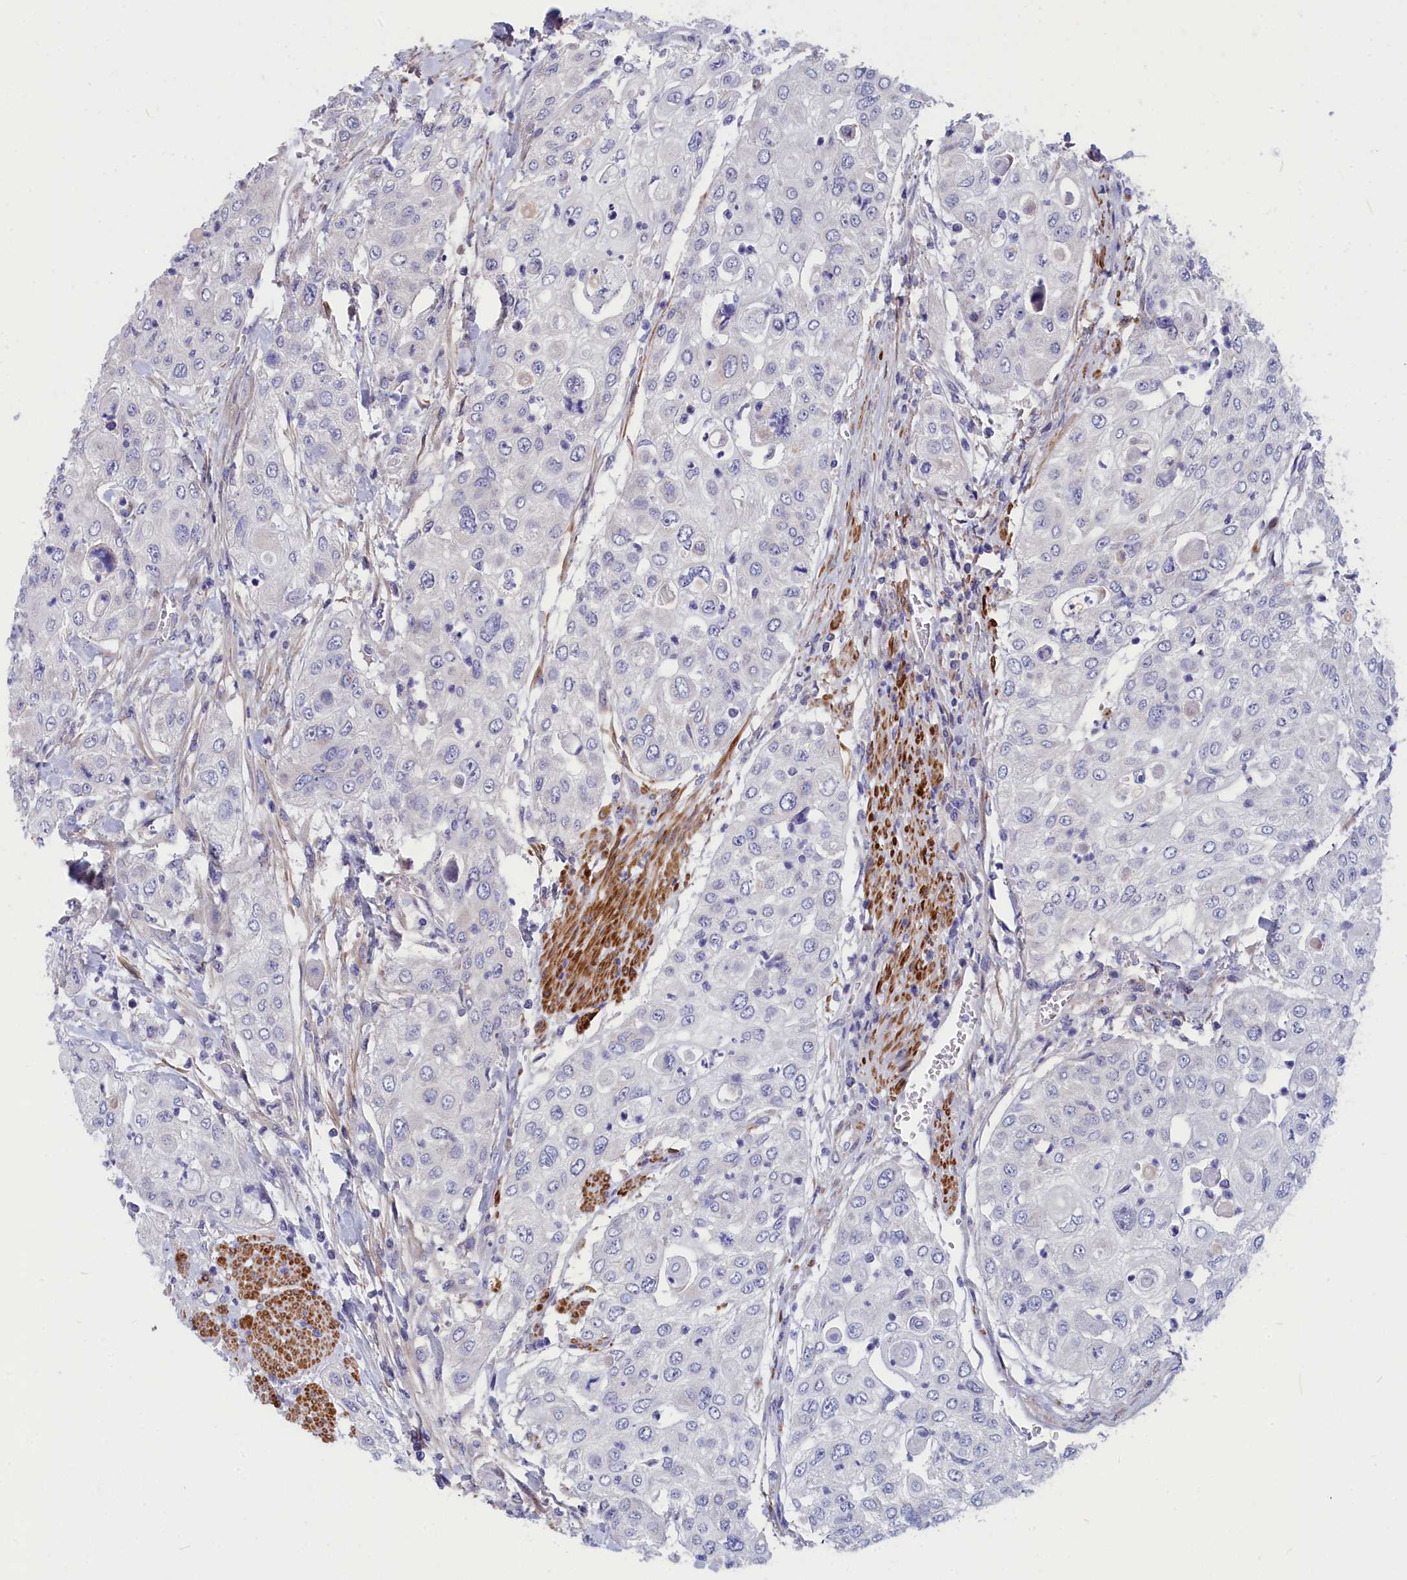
{"staining": {"intensity": "negative", "quantity": "none", "location": "none"}, "tissue": "urothelial cancer", "cell_type": "Tumor cells", "image_type": "cancer", "snomed": [{"axis": "morphology", "description": "Urothelial carcinoma, High grade"}, {"axis": "topography", "description": "Urinary bladder"}], "caption": "High magnification brightfield microscopy of urothelial carcinoma (high-grade) stained with DAB (3,3'-diaminobenzidine) (brown) and counterstained with hematoxylin (blue): tumor cells show no significant staining.", "gene": "TUBGCP4", "patient": {"sex": "female", "age": 79}}